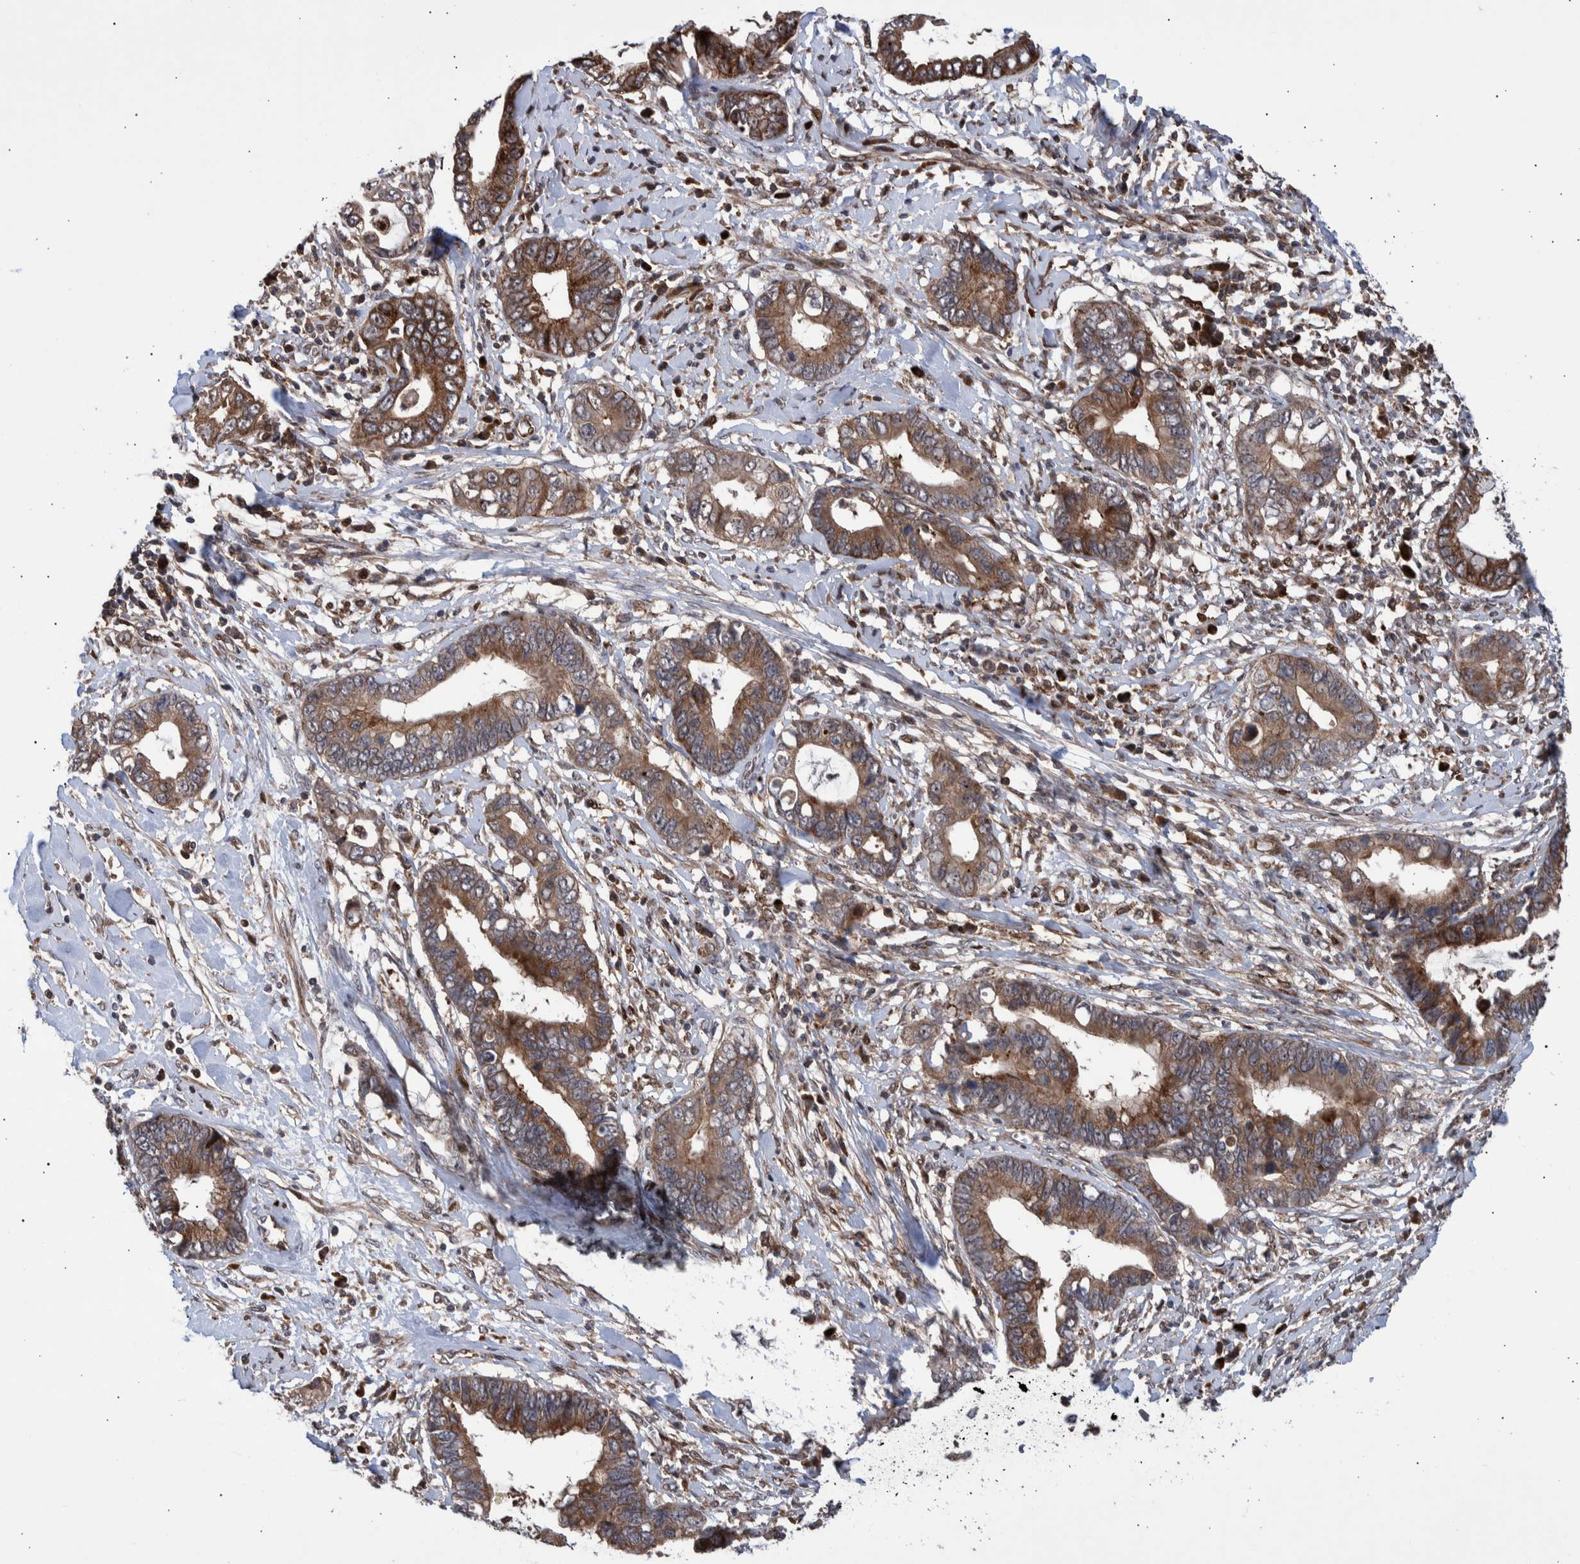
{"staining": {"intensity": "moderate", "quantity": ">75%", "location": "cytoplasmic/membranous"}, "tissue": "cervical cancer", "cell_type": "Tumor cells", "image_type": "cancer", "snomed": [{"axis": "morphology", "description": "Adenocarcinoma, NOS"}, {"axis": "topography", "description": "Cervix"}], "caption": "Immunohistochemical staining of adenocarcinoma (cervical) demonstrates moderate cytoplasmic/membranous protein staining in approximately >75% of tumor cells.", "gene": "SHISA6", "patient": {"sex": "female", "age": 44}}